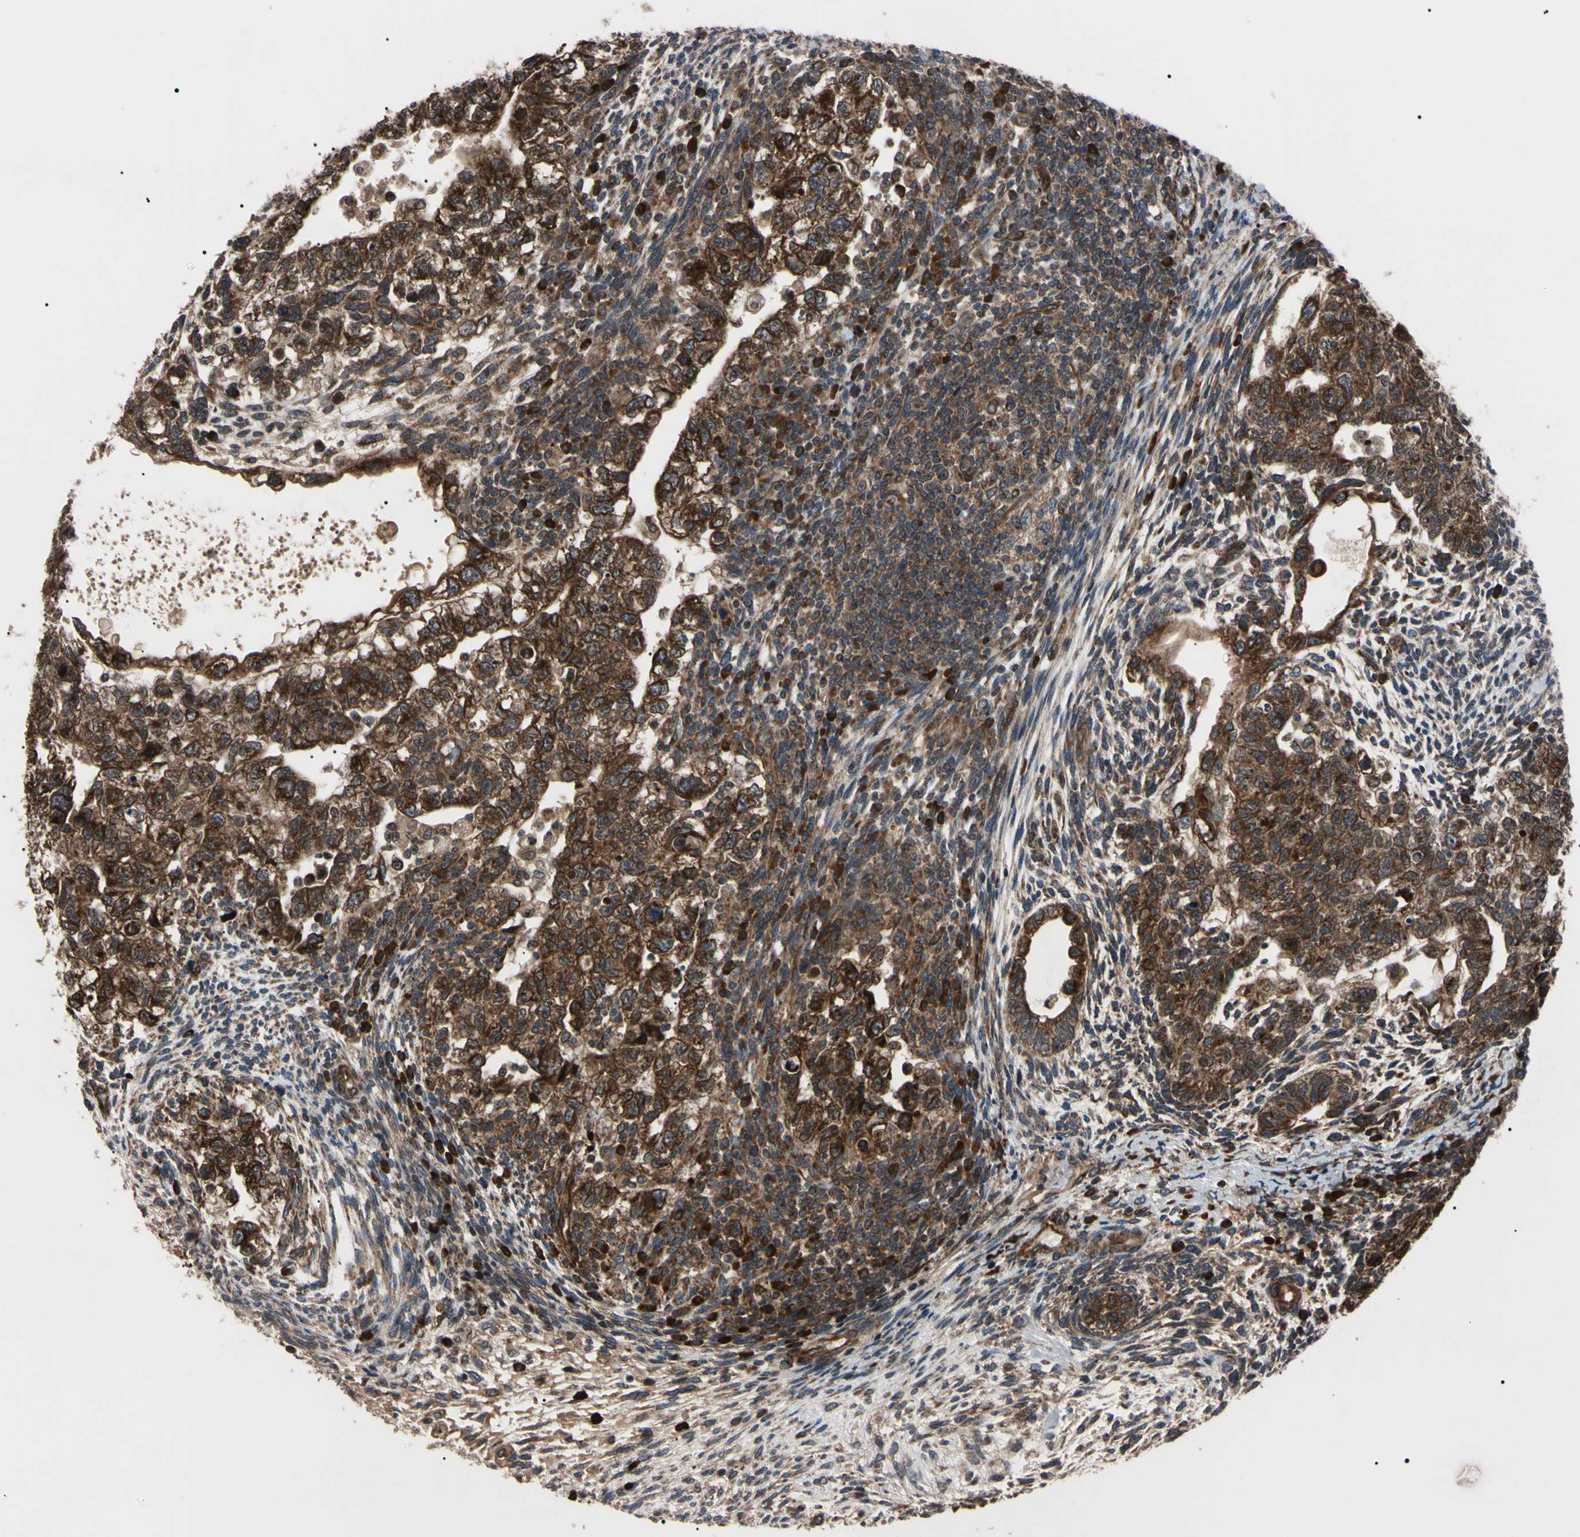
{"staining": {"intensity": "strong", "quantity": ">75%", "location": "cytoplasmic/membranous"}, "tissue": "testis cancer", "cell_type": "Tumor cells", "image_type": "cancer", "snomed": [{"axis": "morphology", "description": "Normal tissue, NOS"}, {"axis": "morphology", "description": "Carcinoma, Embryonal, NOS"}, {"axis": "topography", "description": "Testis"}], "caption": "Tumor cells display high levels of strong cytoplasmic/membranous positivity in about >75% of cells in human testis cancer (embryonal carcinoma).", "gene": "GUCY1B1", "patient": {"sex": "male", "age": 36}}